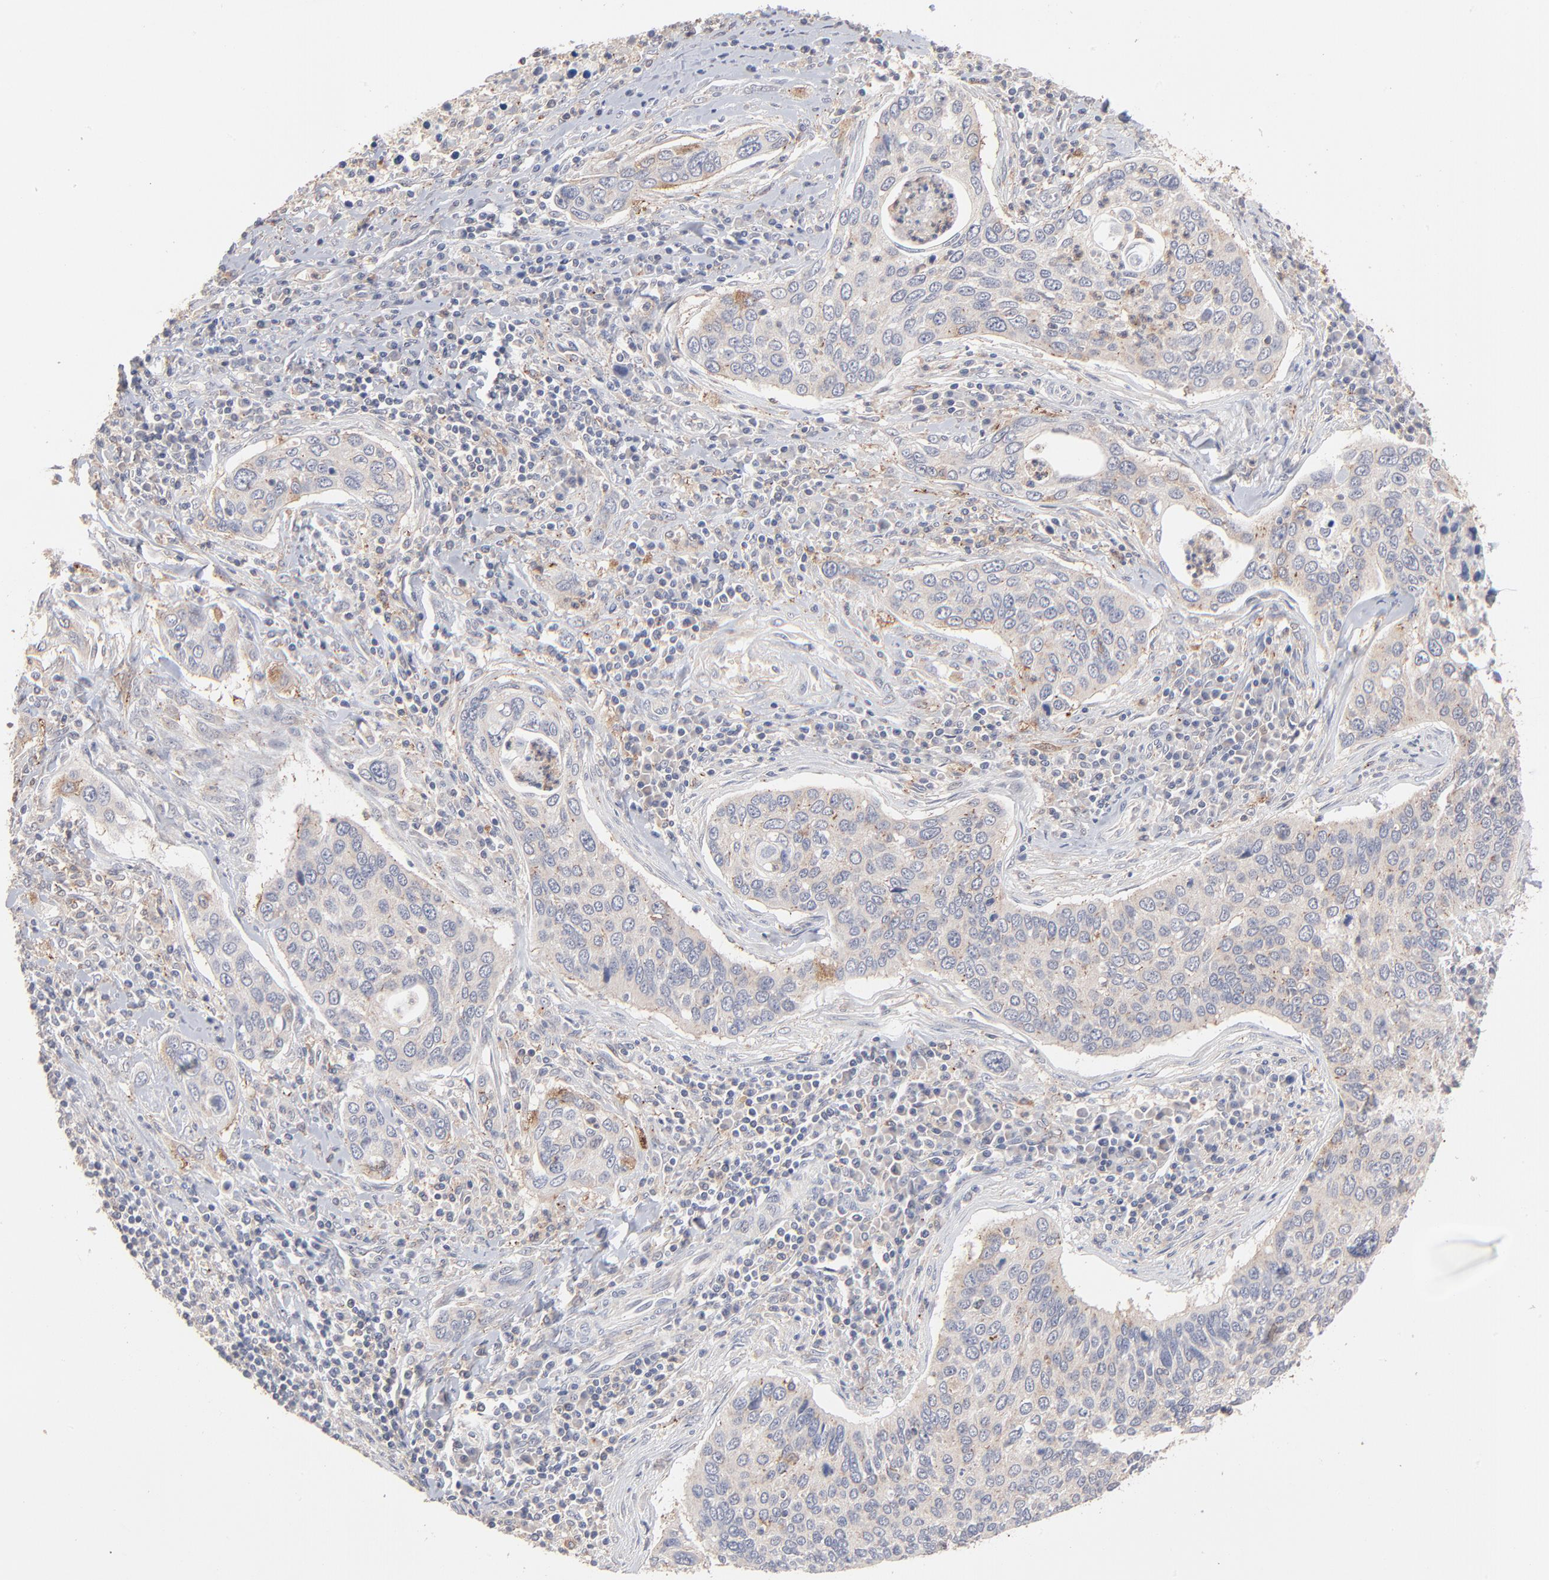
{"staining": {"intensity": "weak", "quantity": "25%-75%", "location": "cytoplasmic/membranous"}, "tissue": "cervical cancer", "cell_type": "Tumor cells", "image_type": "cancer", "snomed": [{"axis": "morphology", "description": "Squamous cell carcinoma, NOS"}, {"axis": "topography", "description": "Cervix"}], "caption": "Tumor cells show low levels of weak cytoplasmic/membranous expression in approximately 25%-75% of cells in cervical cancer (squamous cell carcinoma). The protein of interest is shown in brown color, while the nuclei are stained blue.", "gene": "IVNS1ABP", "patient": {"sex": "female", "age": 53}}